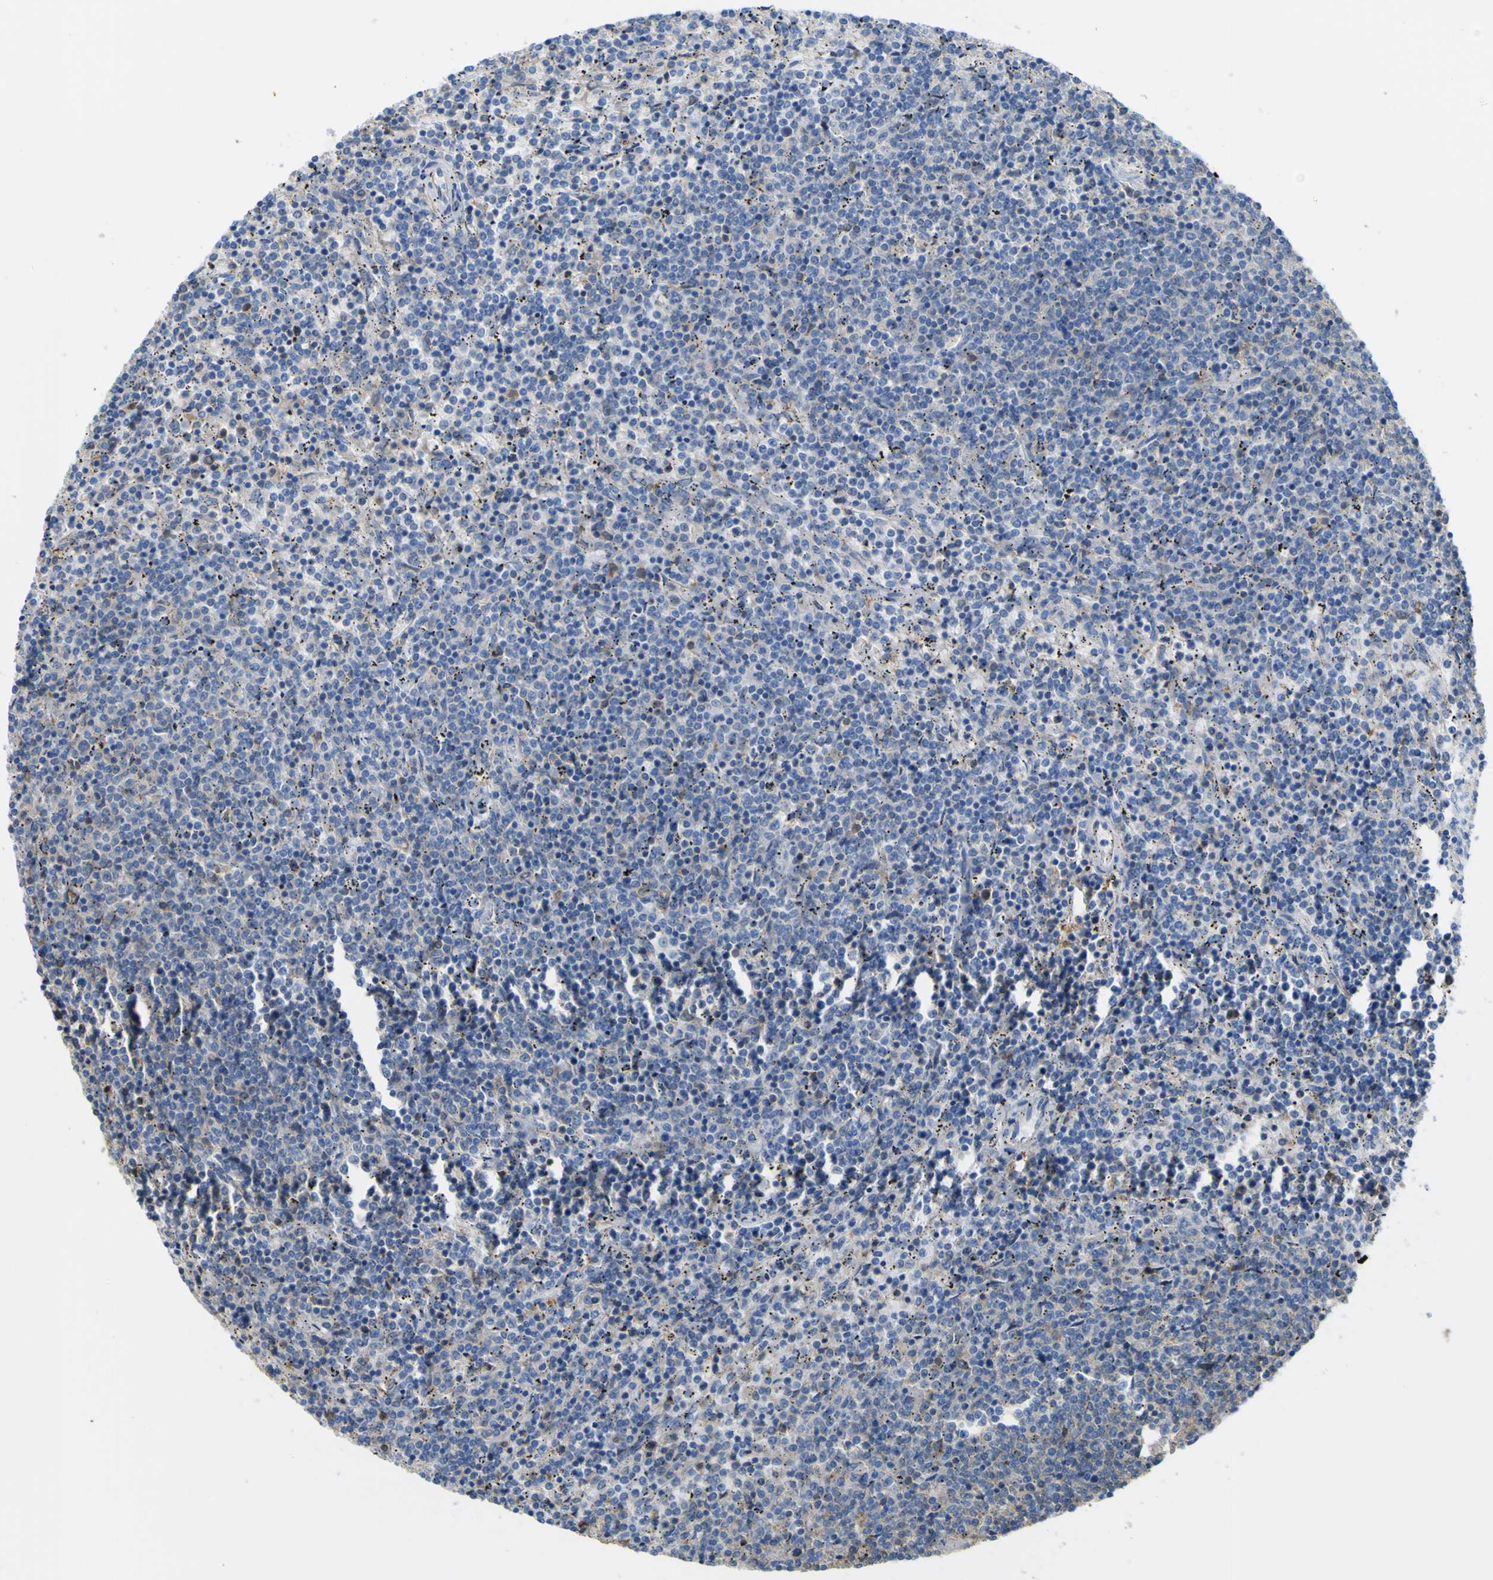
{"staining": {"intensity": "negative", "quantity": "none", "location": "none"}, "tissue": "lymphoma", "cell_type": "Tumor cells", "image_type": "cancer", "snomed": [{"axis": "morphology", "description": "Malignant lymphoma, non-Hodgkin's type, Low grade"}, {"axis": "topography", "description": "Spleen"}], "caption": "The photomicrograph reveals no significant staining in tumor cells of lymphoma.", "gene": "ABHD3", "patient": {"sex": "female", "age": 50}}